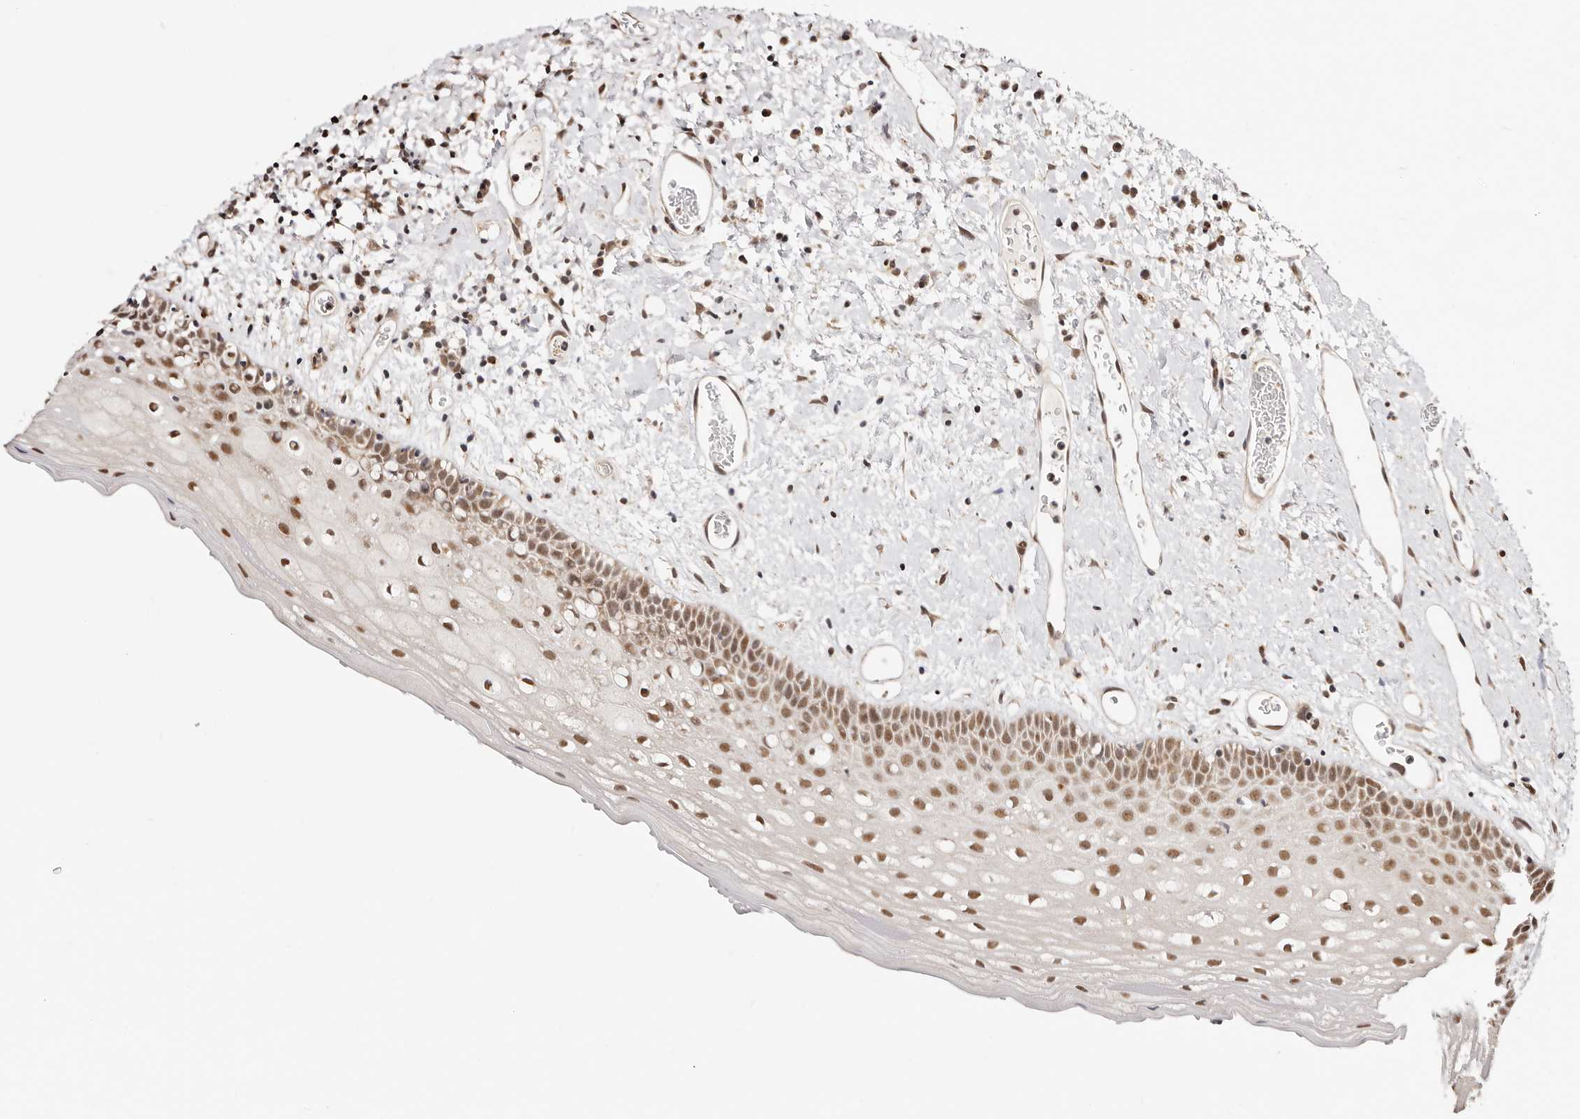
{"staining": {"intensity": "moderate", "quantity": ">75%", "location": "nuclear"}, "tissue": "oral mucosa", "cell_type": "Squamous epithelial cells", "image_type": "normal", "snomed": [{"axis": "morphology", "description": "Normal tissue, NOS"}, {"axis": "topography", "description": "Oral tissue"}], "caption": "Immunohistochemical staining of benign oral mucosa exhibits medium levels of moderate nuclear staining in approximately >75% of squamous epithelial cells. The protein of interest is stained brown, and the nuclei are stained in blue (DAB (3,3'-diaminobenzidine) IHC with brightfield microscopy, high magnification).", "gene": "CTNNBL1", "patient": {"sex": "female", "age": 76}}